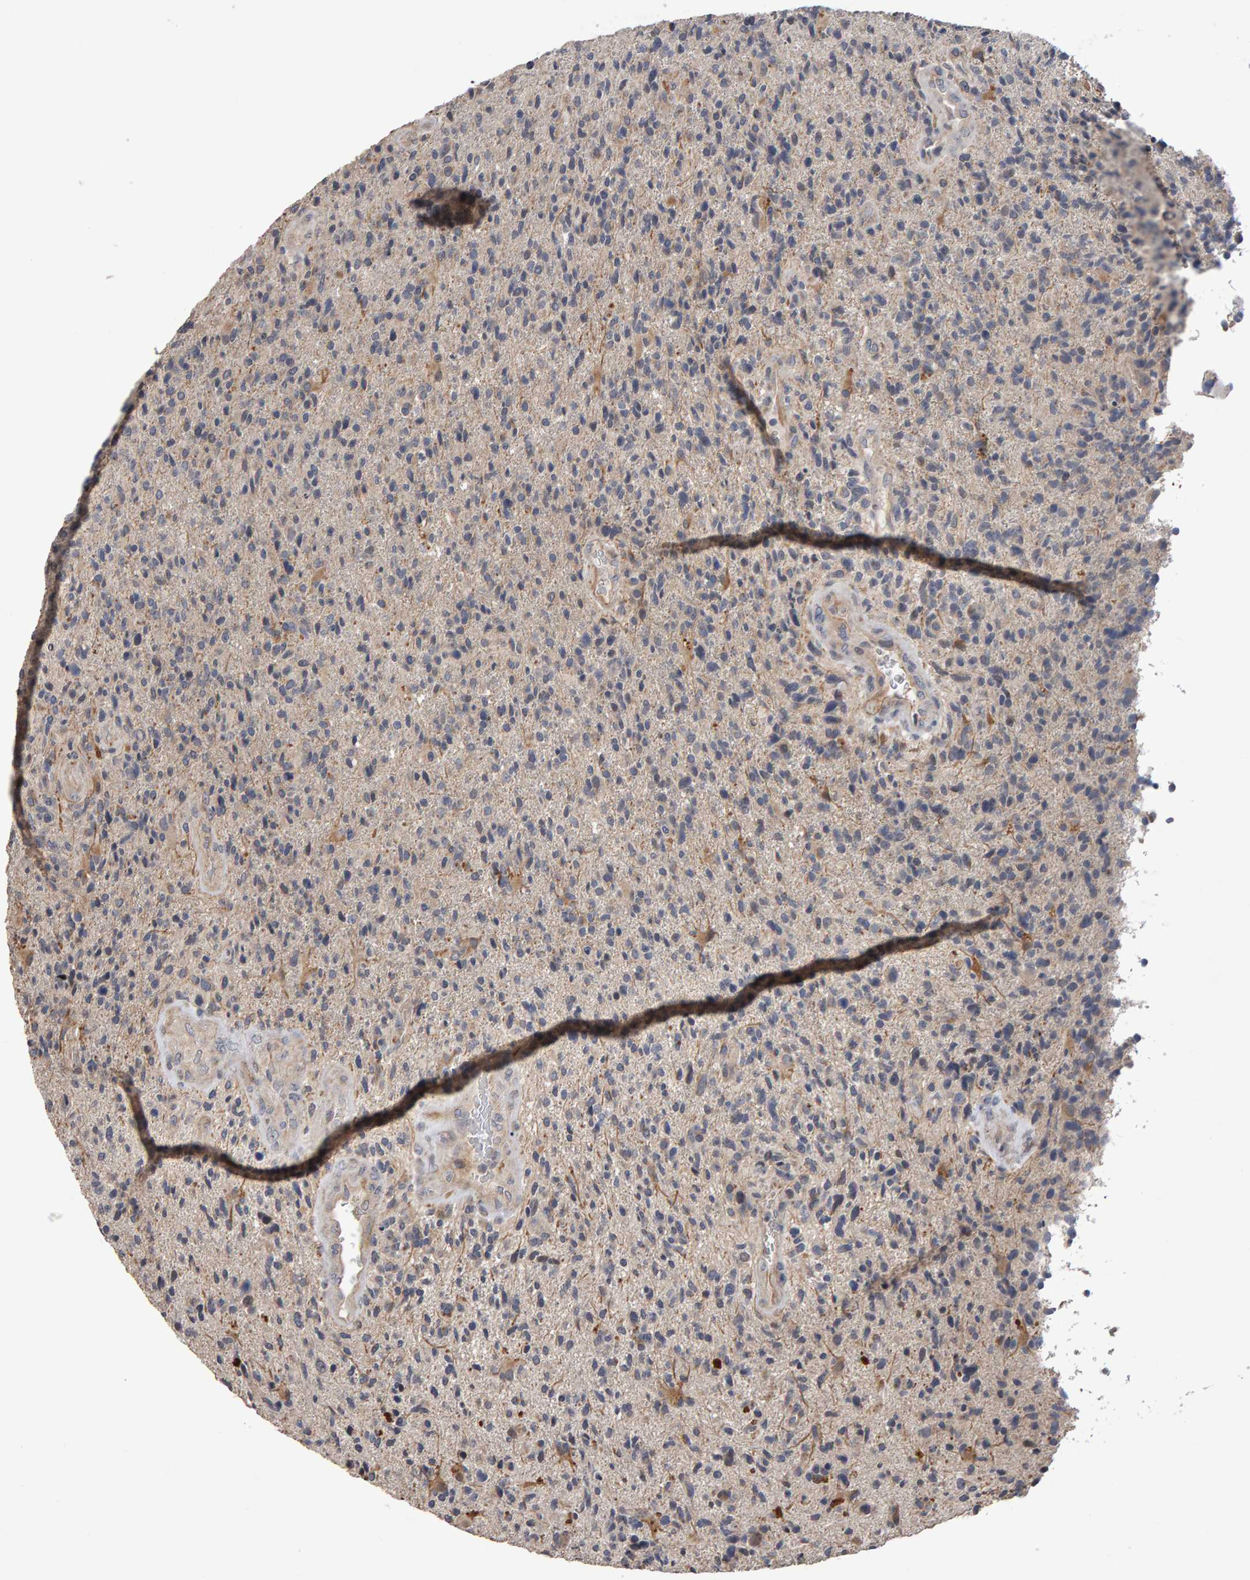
{"staining": {"intensity": "negative", "quantity": "none", "location": "none"}, "tissue": "glioma", "cell_type": "Tumor cells", "image_type": "cancer", "snomed": [{"axis": "morphology", "description": "Glioma, malignant, High grade"}, {"axis": "topography", "description": "Brain"}], "caption": "Immunohistochemical staining of glioma exhibits no significant expression in tumor cells. (Immunohistochemistry (ihc), brightfield microscopy, high magnification).", "gene": "COASY", "patient": {"sex": "male", "age": 72}}